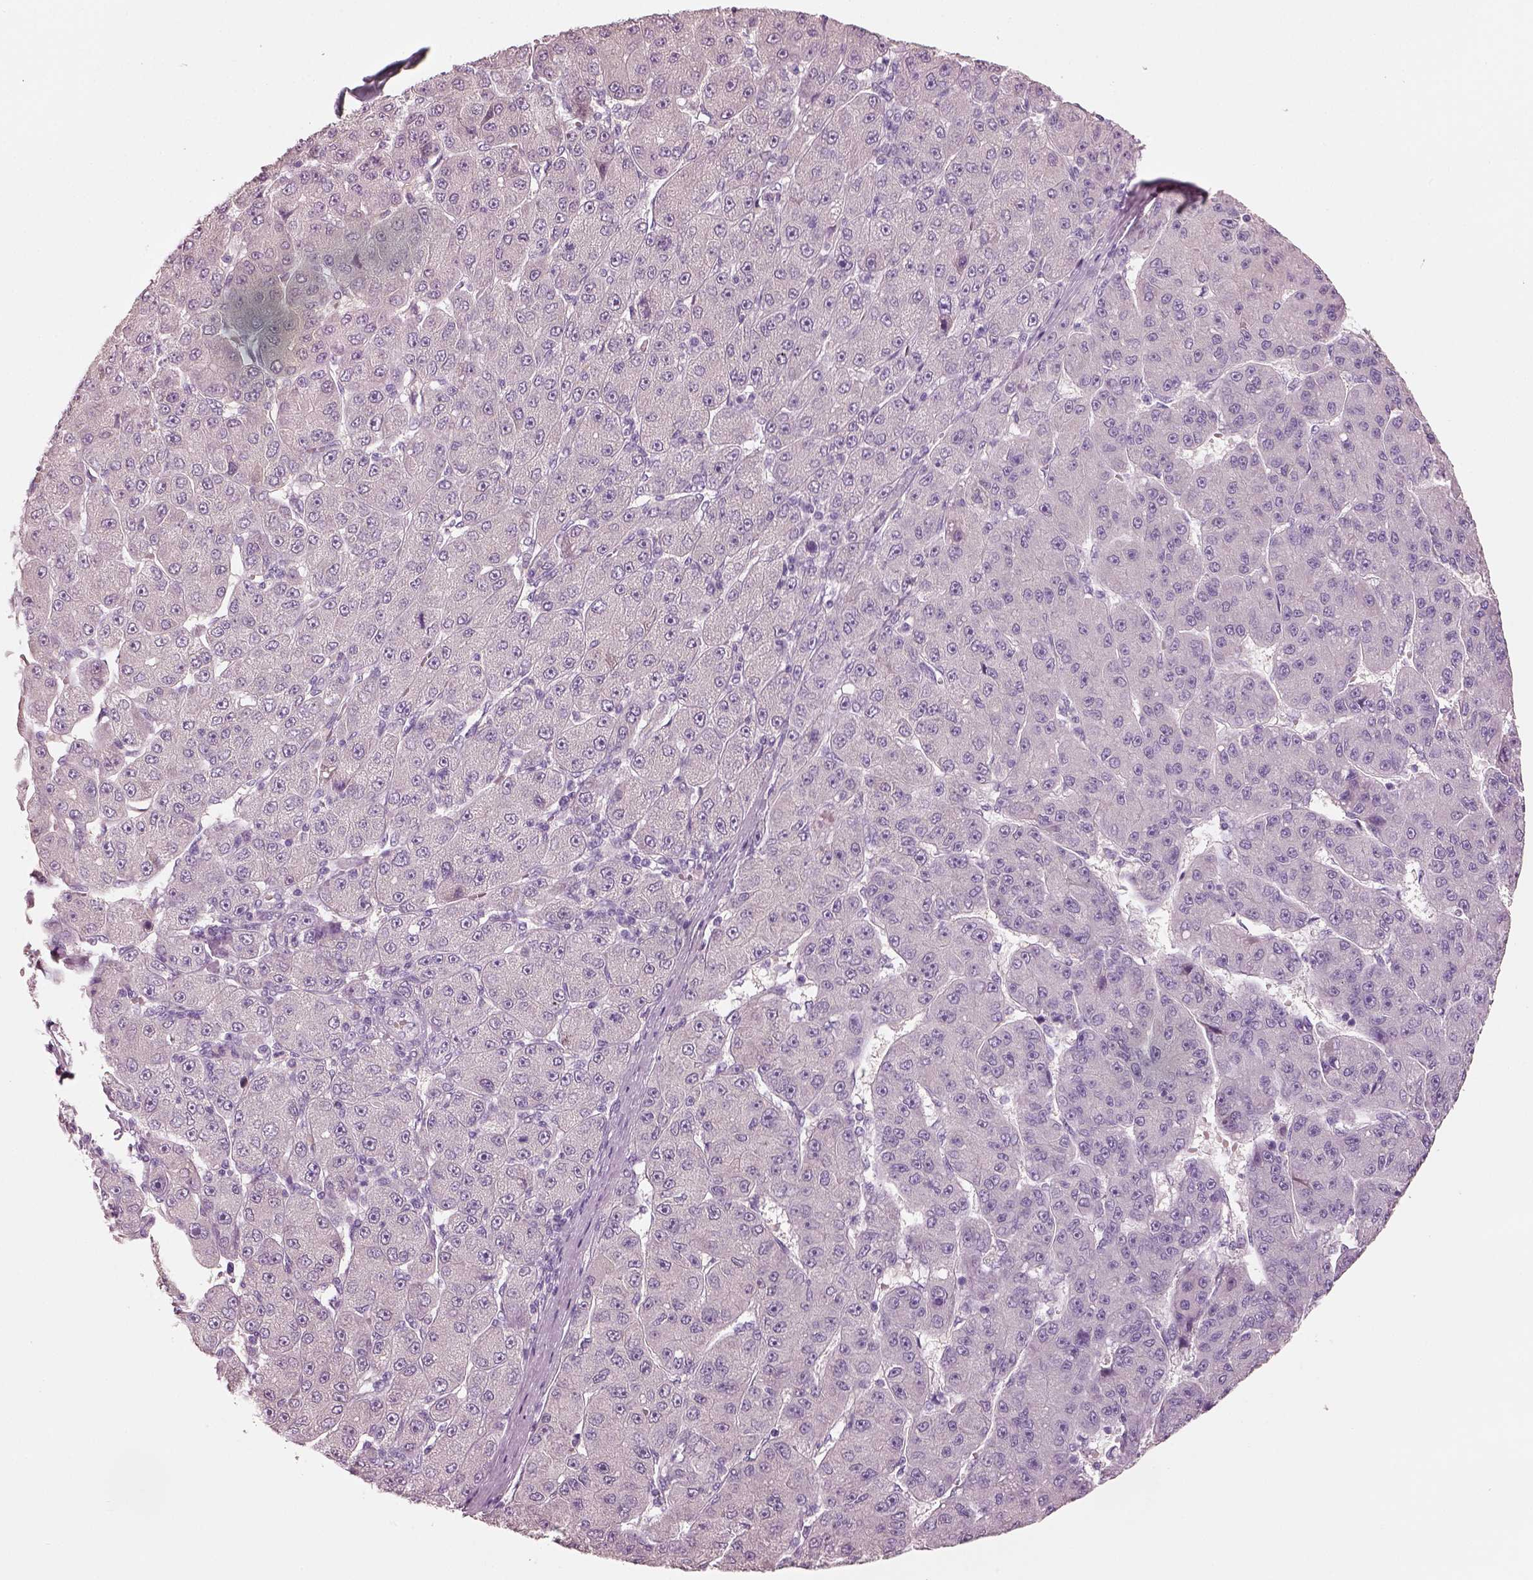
{"staining": {"intensity": "negative", "quantity": "none", "location": "none"}, "tissue": "liver cancer", "cell_type": "Tumor cells", "image_type": "cancer", "snomed": [{"axis": "morphology", "description": "Carcinoma, Hepatocellular, NOS"}, {"axis": "topography", "description": "Liver"}], "caption": "Human hepatocellular carcinoma (liver) stained for a protein using IHC shows no positivity in tumor cells.", "gene": "ELSPBP1", "patient": {"sex": "male", "age": 67}}